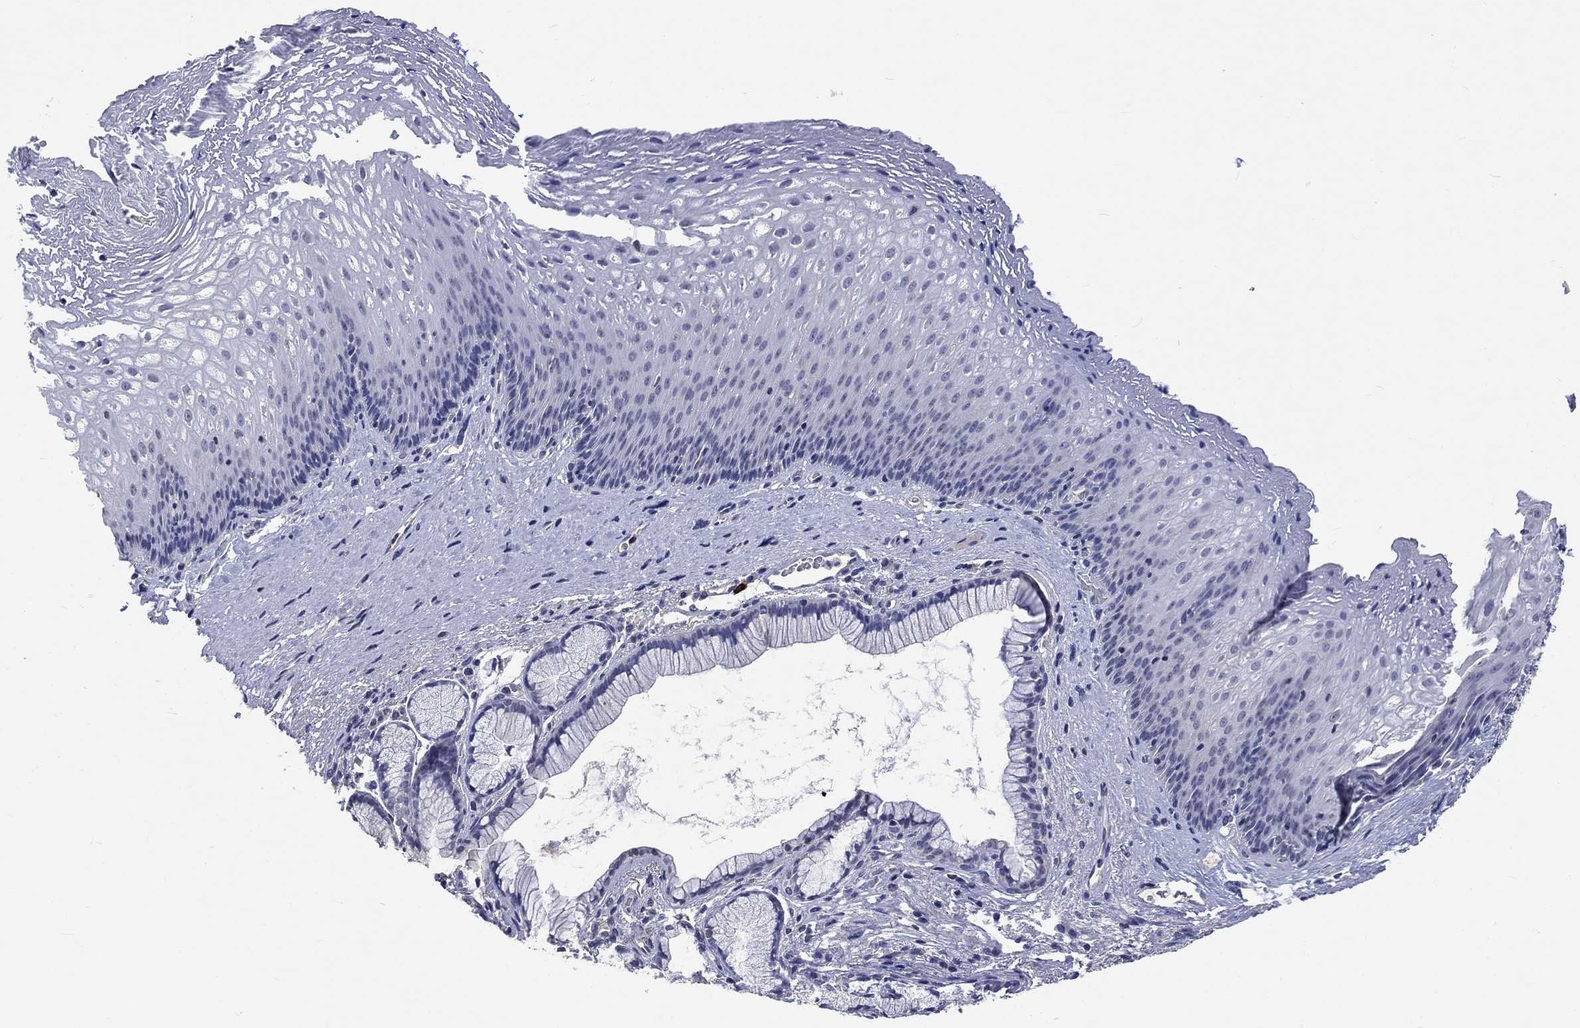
{"staining": {"intensity": "negative", "quantity": "none", "location": "none"}, "tissue": "esophagus", "cell_type": "Squamous epithelial cells", "image_type": "normal", "snomed": [{"axis": "morphology", "description": "Normal tissue, NOS"}, {"axis": "topography", "description": "Esophagus"}], "caption": "Protein analysis of unremarkable esophagus demonstrates no significant expression in squamous epithelial cells.", "gene": "ZBTB18", "patient": {"sex": "male", "age": 76}}